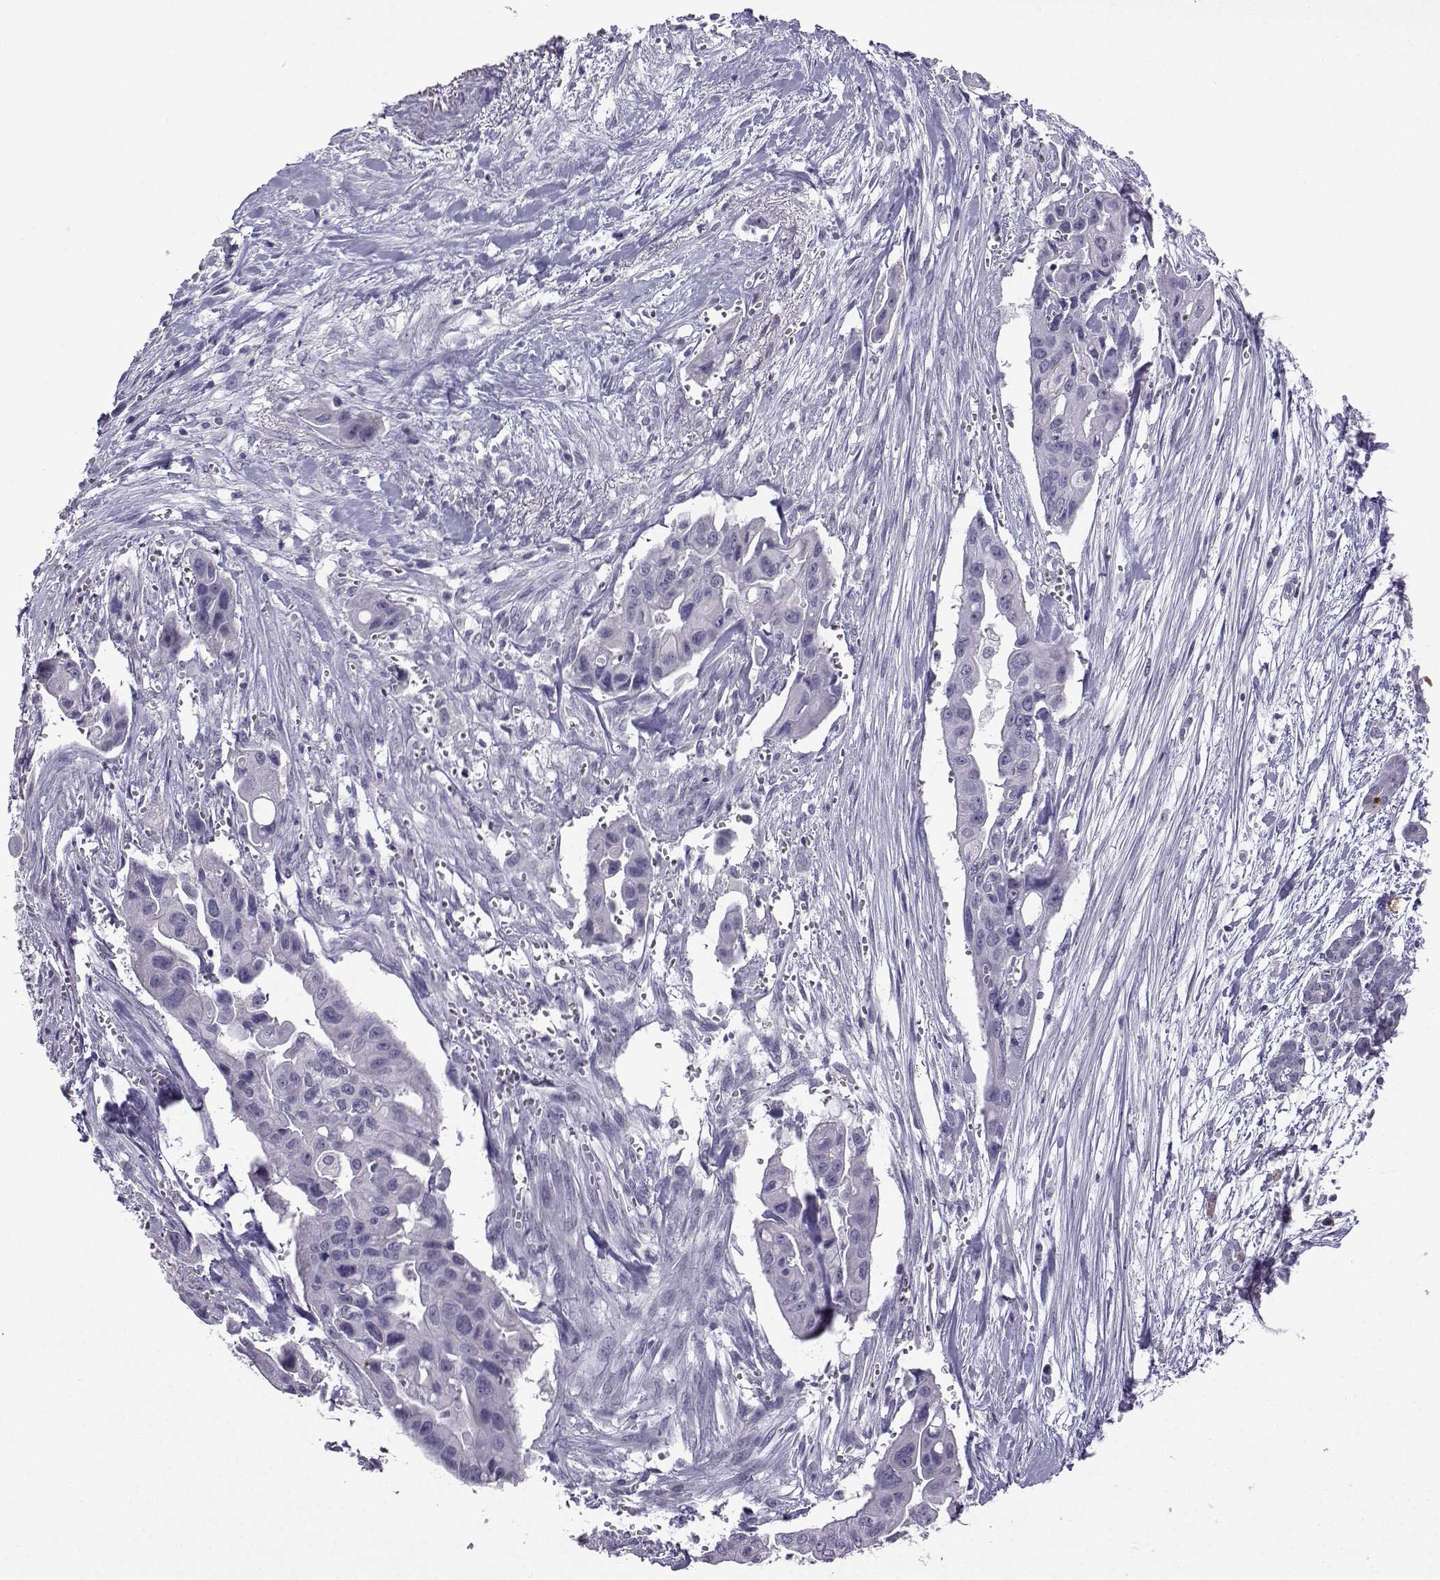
{"staining": {"intensity": "negative", "quantity": "none", "location": "none"}, "tissue": "pancreatic cancer", "cell_type": "Tumor cells", "image_type": "cancer", "snomed": [{"axis": "morphology", "description": "Adenocarcinoma, NOS"}, {"axis": "topography", "description": "Pancreas"}], "caption": "Pancreatic adenocarcinoma was stained to show a protein in brown. There is no significant staining in tumor cells. (DAB immunohistochemistry with hematoxylin counter stain).", "gene": "TBR1", "patient": {"sex": "male", "age": 60}}